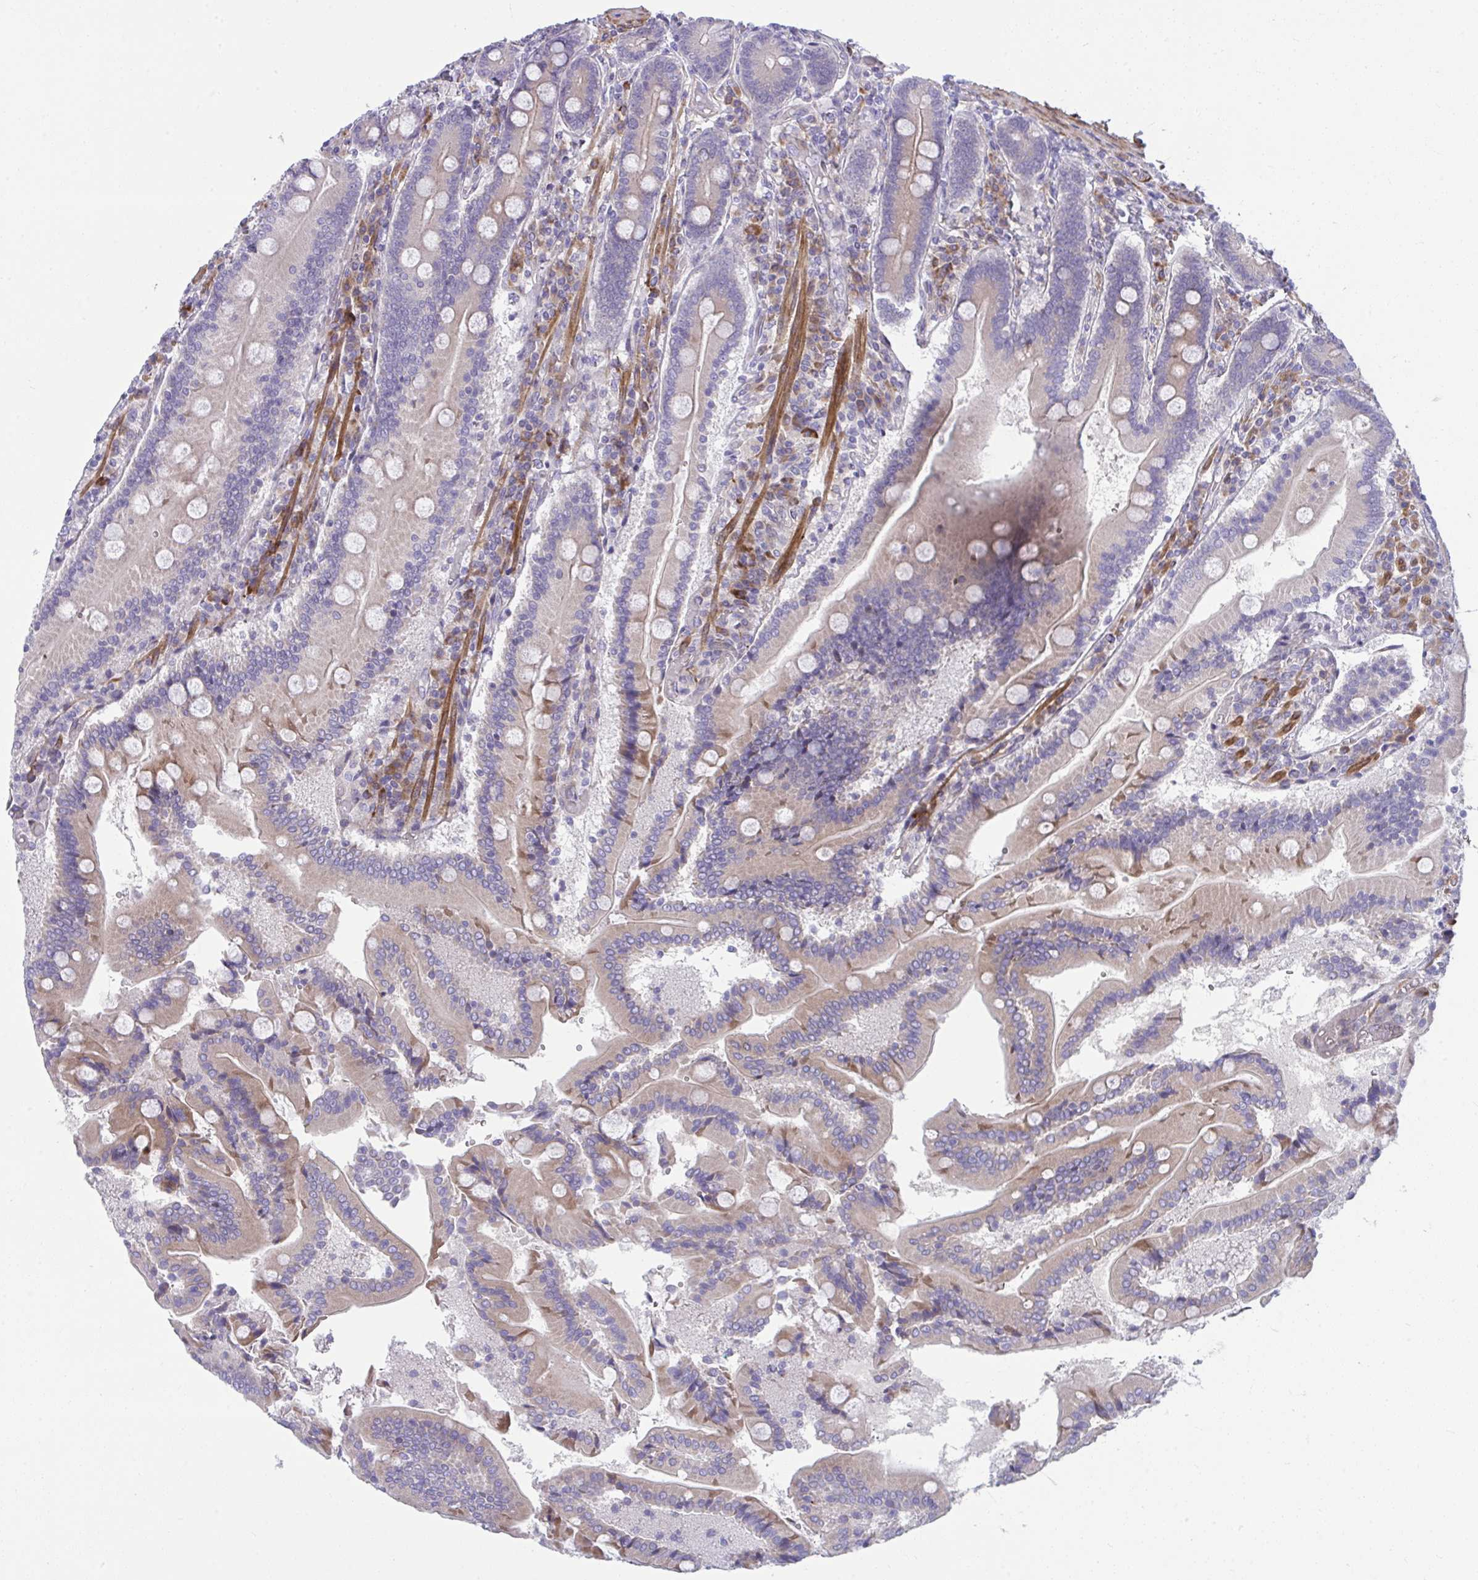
{"staining": {"intensity": "moderate", "quantity": "25%-75%", "location": "cytoplasmic/membranous"}, "tissue": "duodenum", "cell_type": "Glandular cells", "image_type": "normal", "snomed": [{"axis": "morphology", "description": "Normal tissue, NOS"}, {"axis": "topography", "description": "Duodenum"}], "caption": "Human duodenum stained for a protein (brown) exhibits moderate cytoplasmic/membranous positive staining in about 25%-75% of glandular cells.", "gene": "PIGZ", "patient": {"sex": "female", "age": 62}}